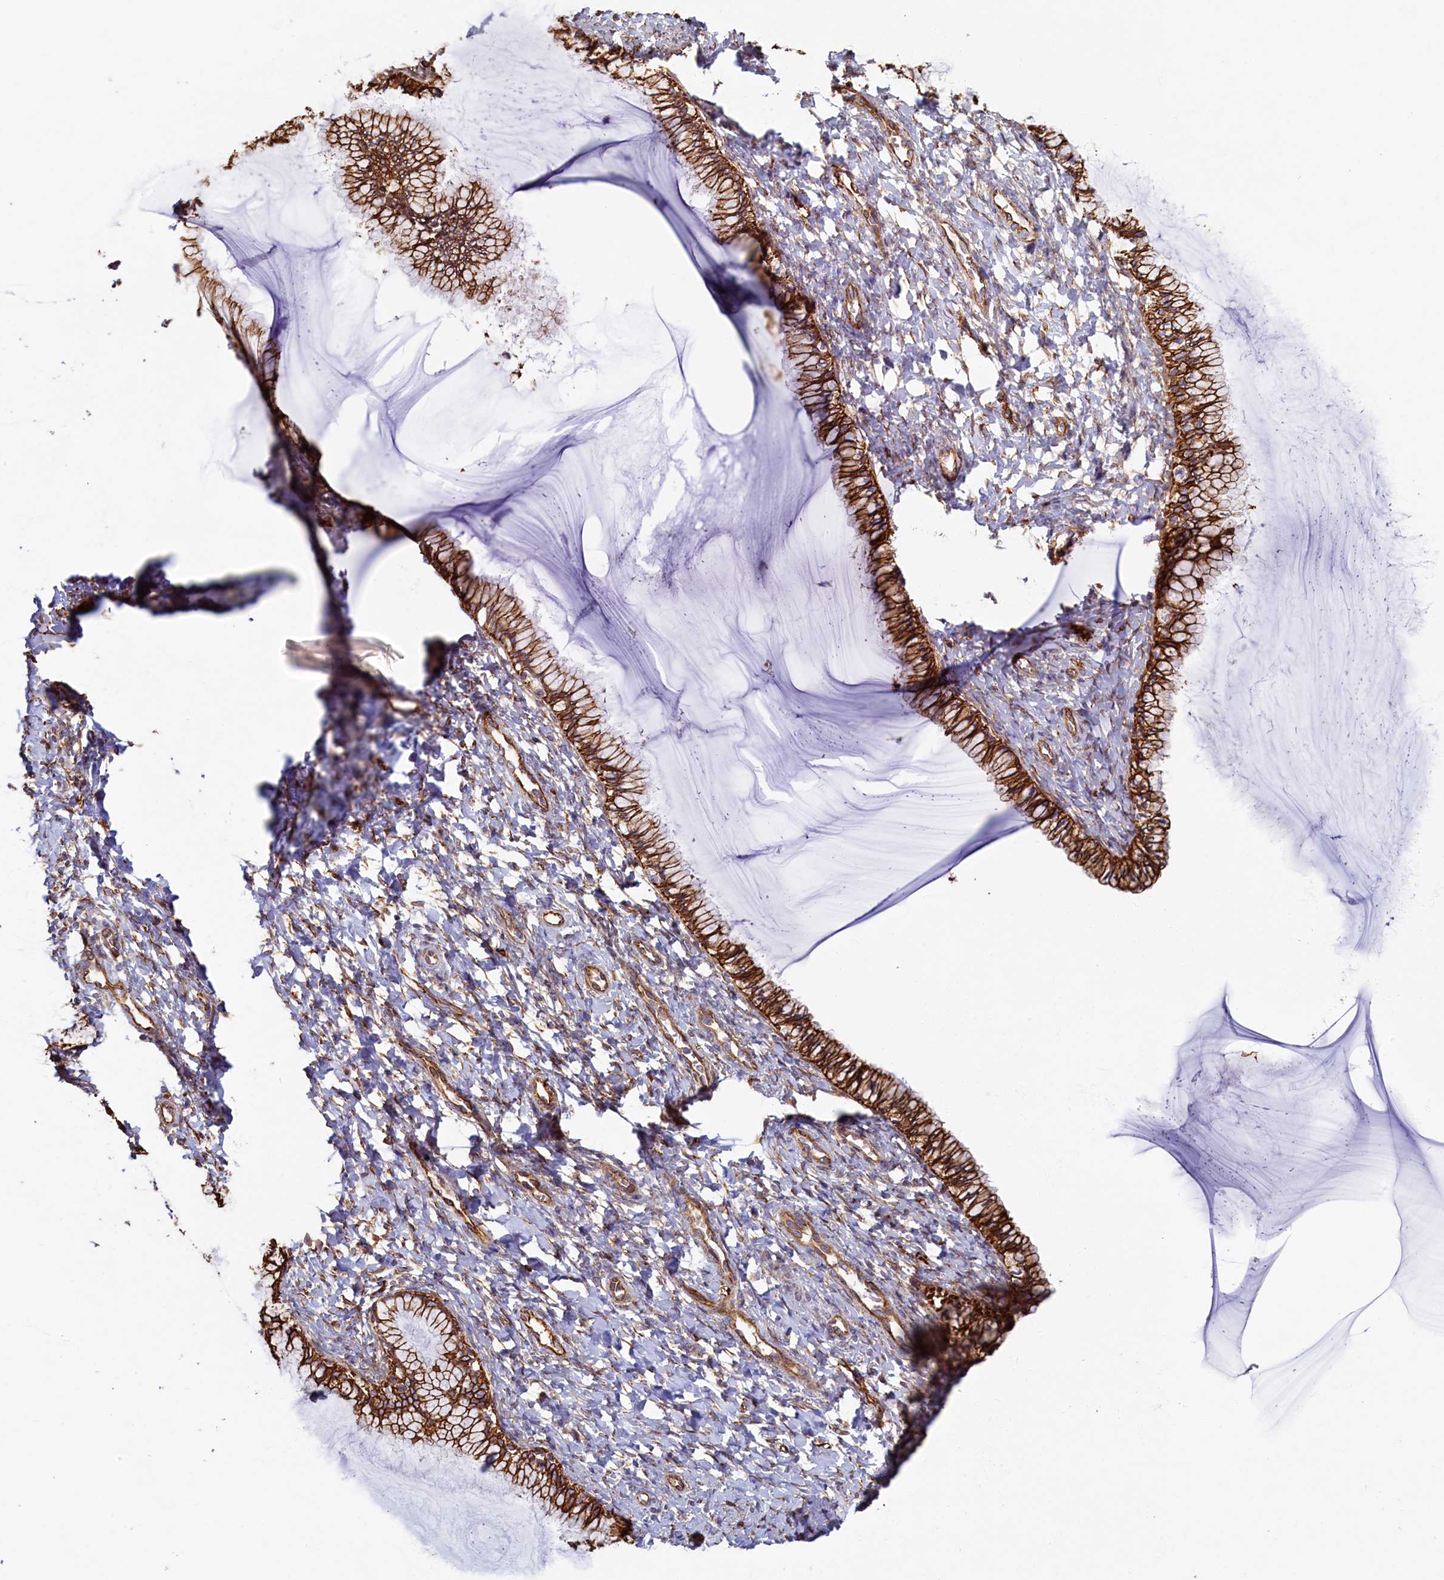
{"staining": {"intensity": "strong", "quantity": ">75%", "location": "cytoplasmic/membranous"}, "tissue": "cervix", "cell_type": "Glandular cells", "image_type": "normal", "snomed": [{"axis": "morphology", "description": "Normal tissue, NOS"}, {"axis": "morphology", "description": "Adenocarcinoma, NOS"}, {"axis": "topography", "description": "Cervix"}], "caption": "Protein expression by immunohistochemistry shows strong cytoplasmic/membranous positivity in about >75% of glandular cells in unremarkable cervix. The staining was performed using DAB, with brown indicating positive protein expression. Nuclei are stained blue with hematoxylin.", "gene": "LRRC57", "patient": {"sex": "female", "age": 29}}